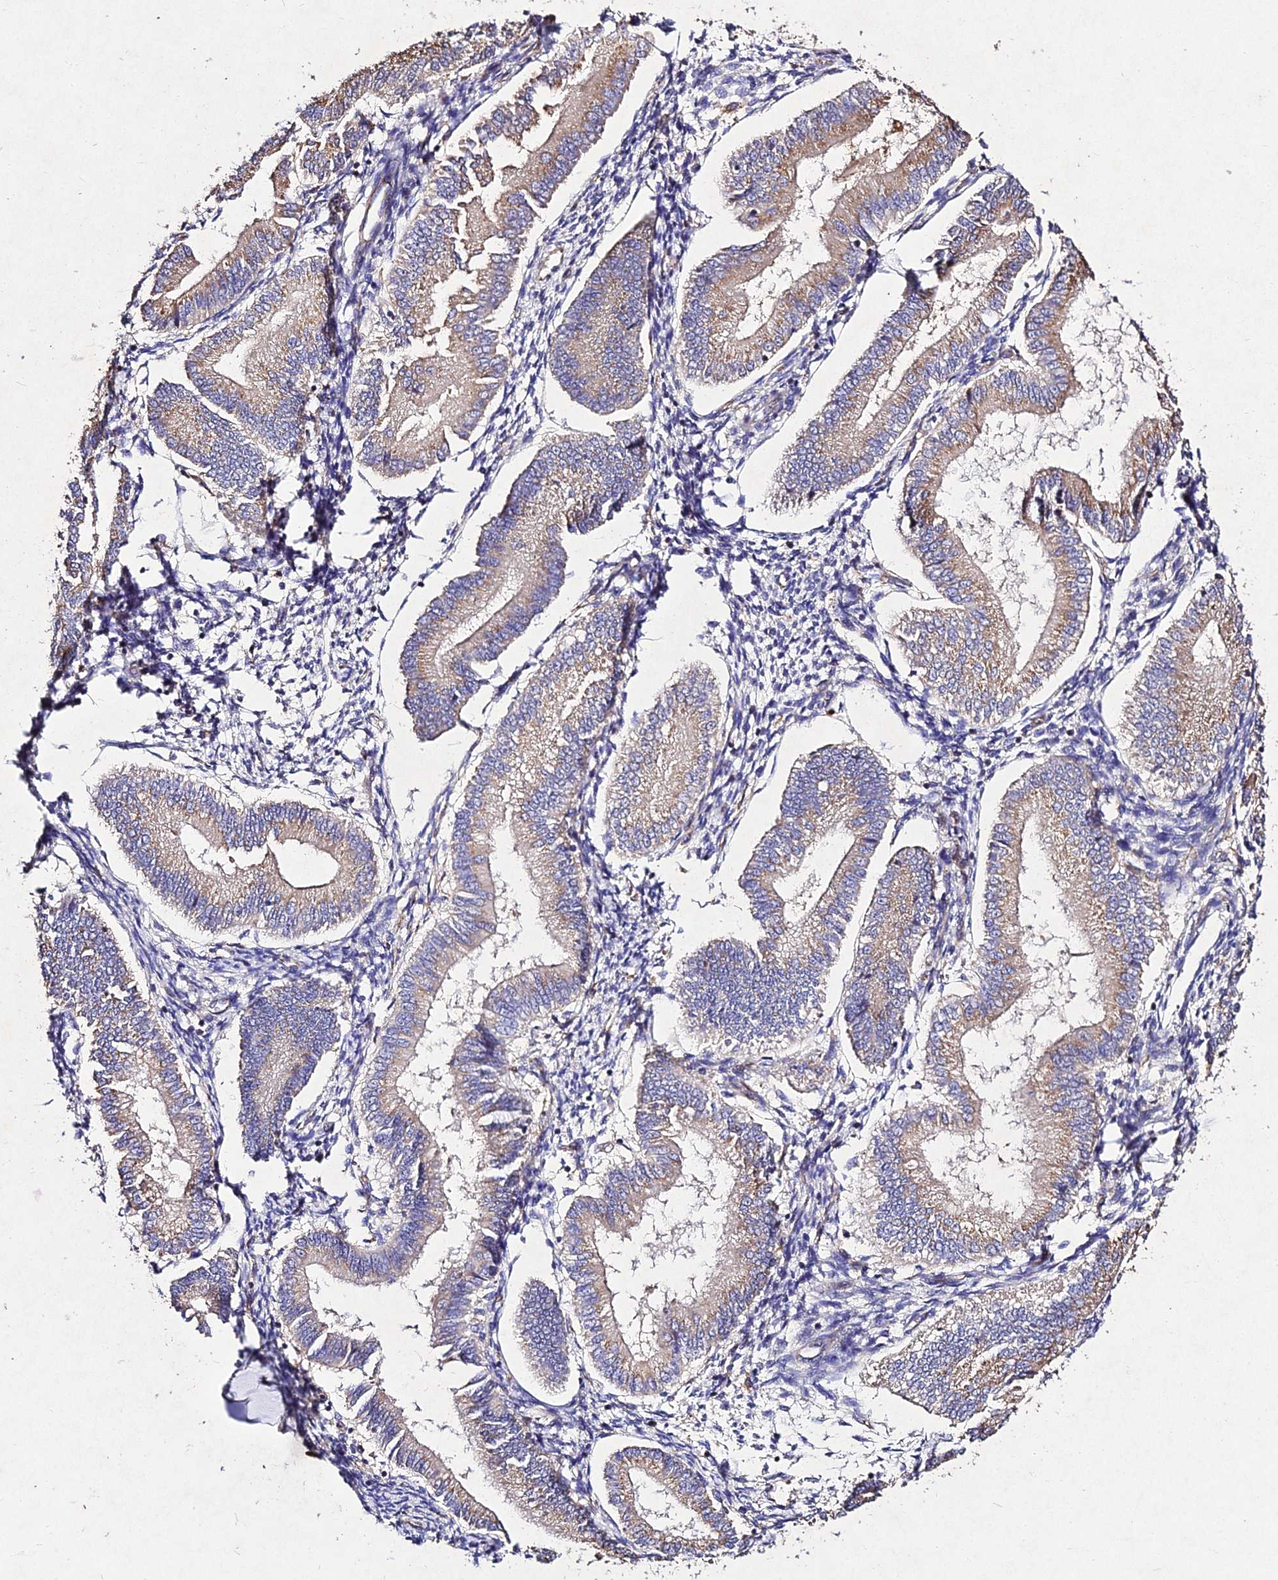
{"staining": {"intensity": "negative", "quantity": "none", "location": "none"}, "tissue": "endometrium", "cell_type": "Cells in endometrial stroma", "image_type": "normal", "snomed": [{"axis": "morphology", "description": "Normal tissue, NOS"}, {"axis": "topography", "description": "Endometrium"}], "caption": "The histopathology image shows no significant staining in cells in endometrial stroma of endometrium.", "gene": "AP3M1", "patient": {"sex": "female", "age": 39}}